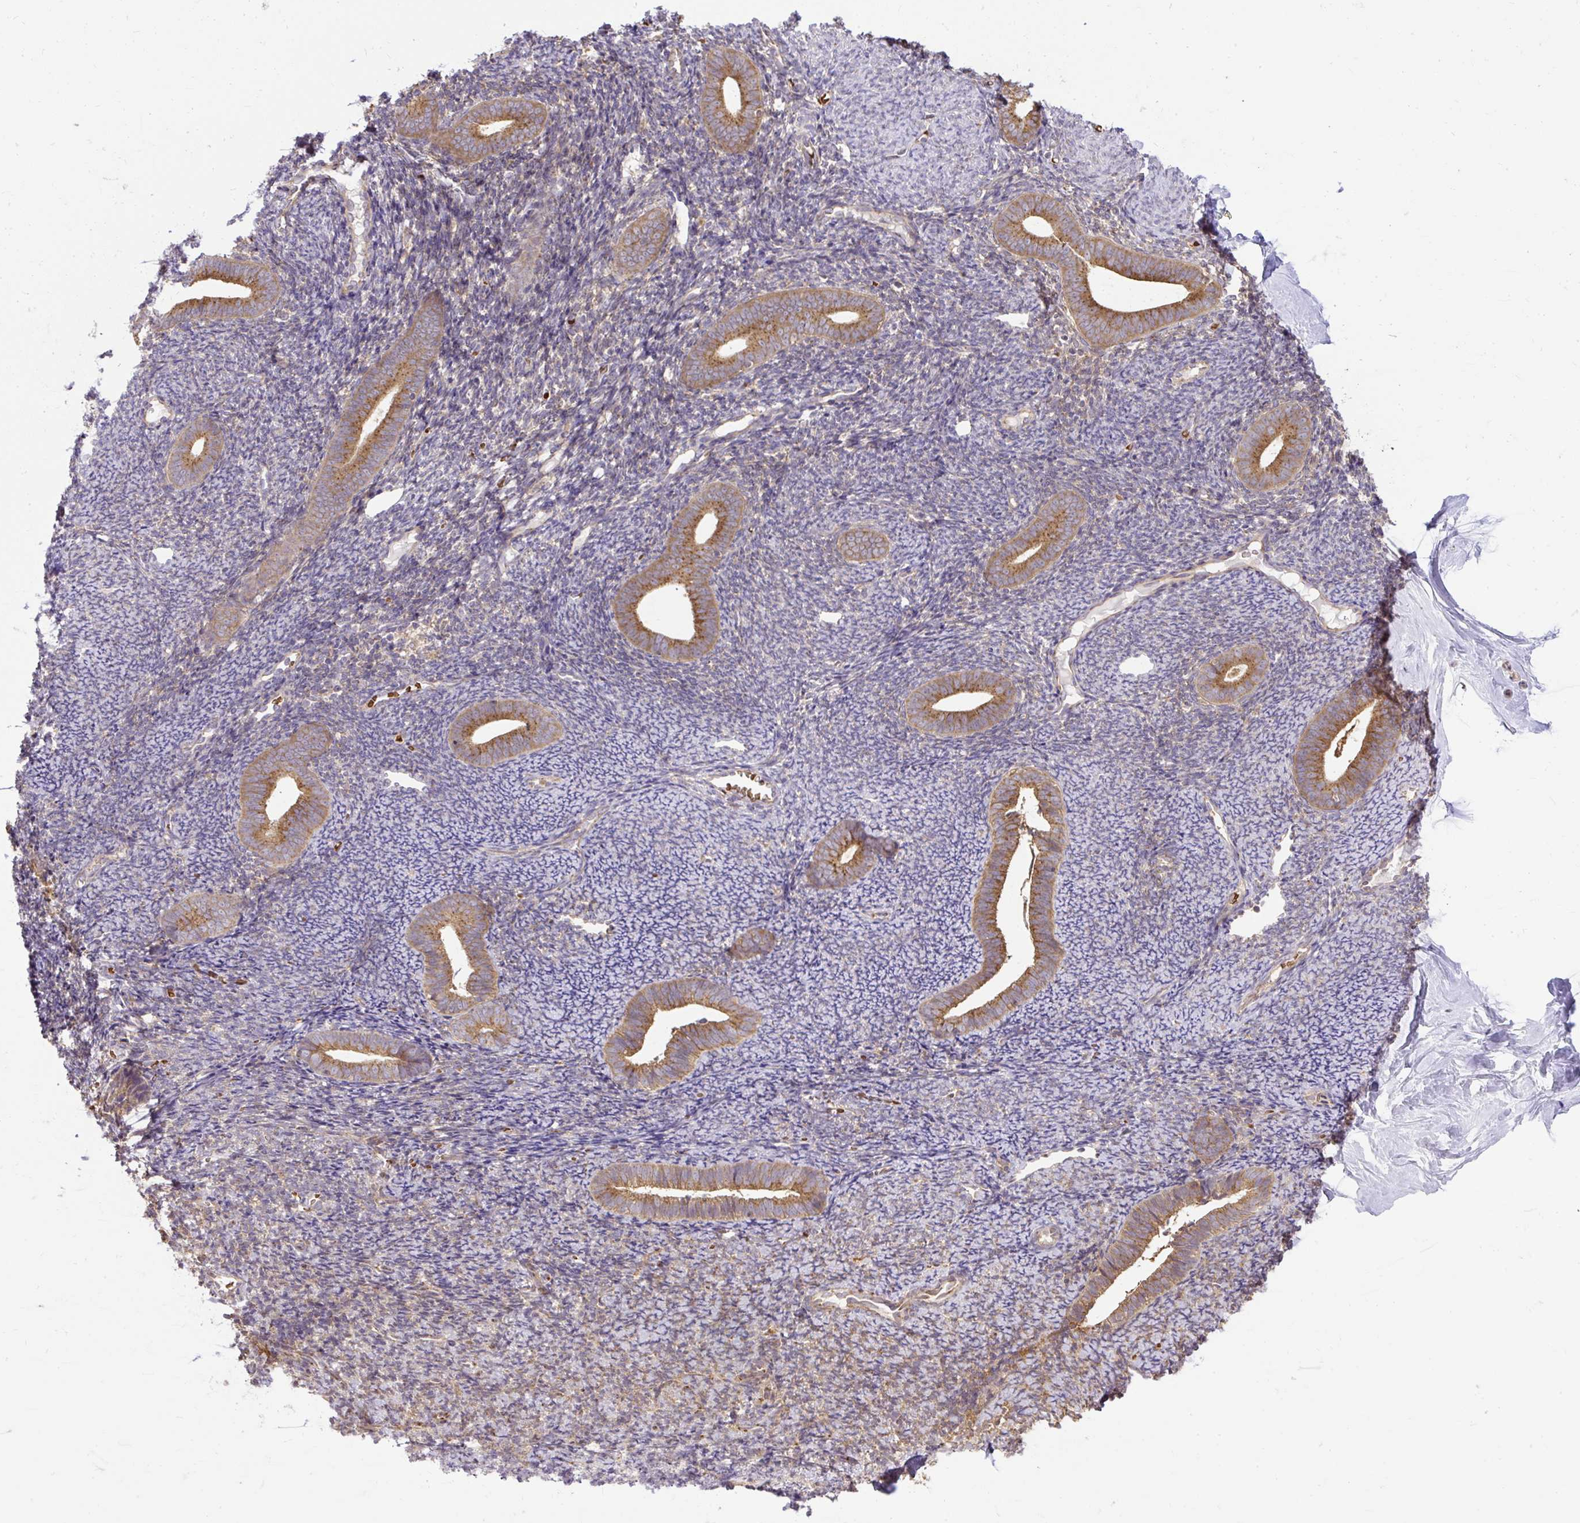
{"staining": {"intensity": "negative", "quantity": "none", "location": "none"}, "tissue": "endometrium", "cell_type": "Cells in endometrial stroma", "image_type": "normal", "snomed": [{"axis": "morphology", "description": "Normal tissue, NOS"}, {"axis": "topography", "description": "Endometrium"}], "caption": "Immunohistochemistry image of benign endometrium: endometrium stained with DAB (3,3'-diaminobenzidine) demonstrates no significant protein positivity in cells in endometrial stroma.", "gene": "SMC4", "patient": {"sex": "female", "age": 39}}